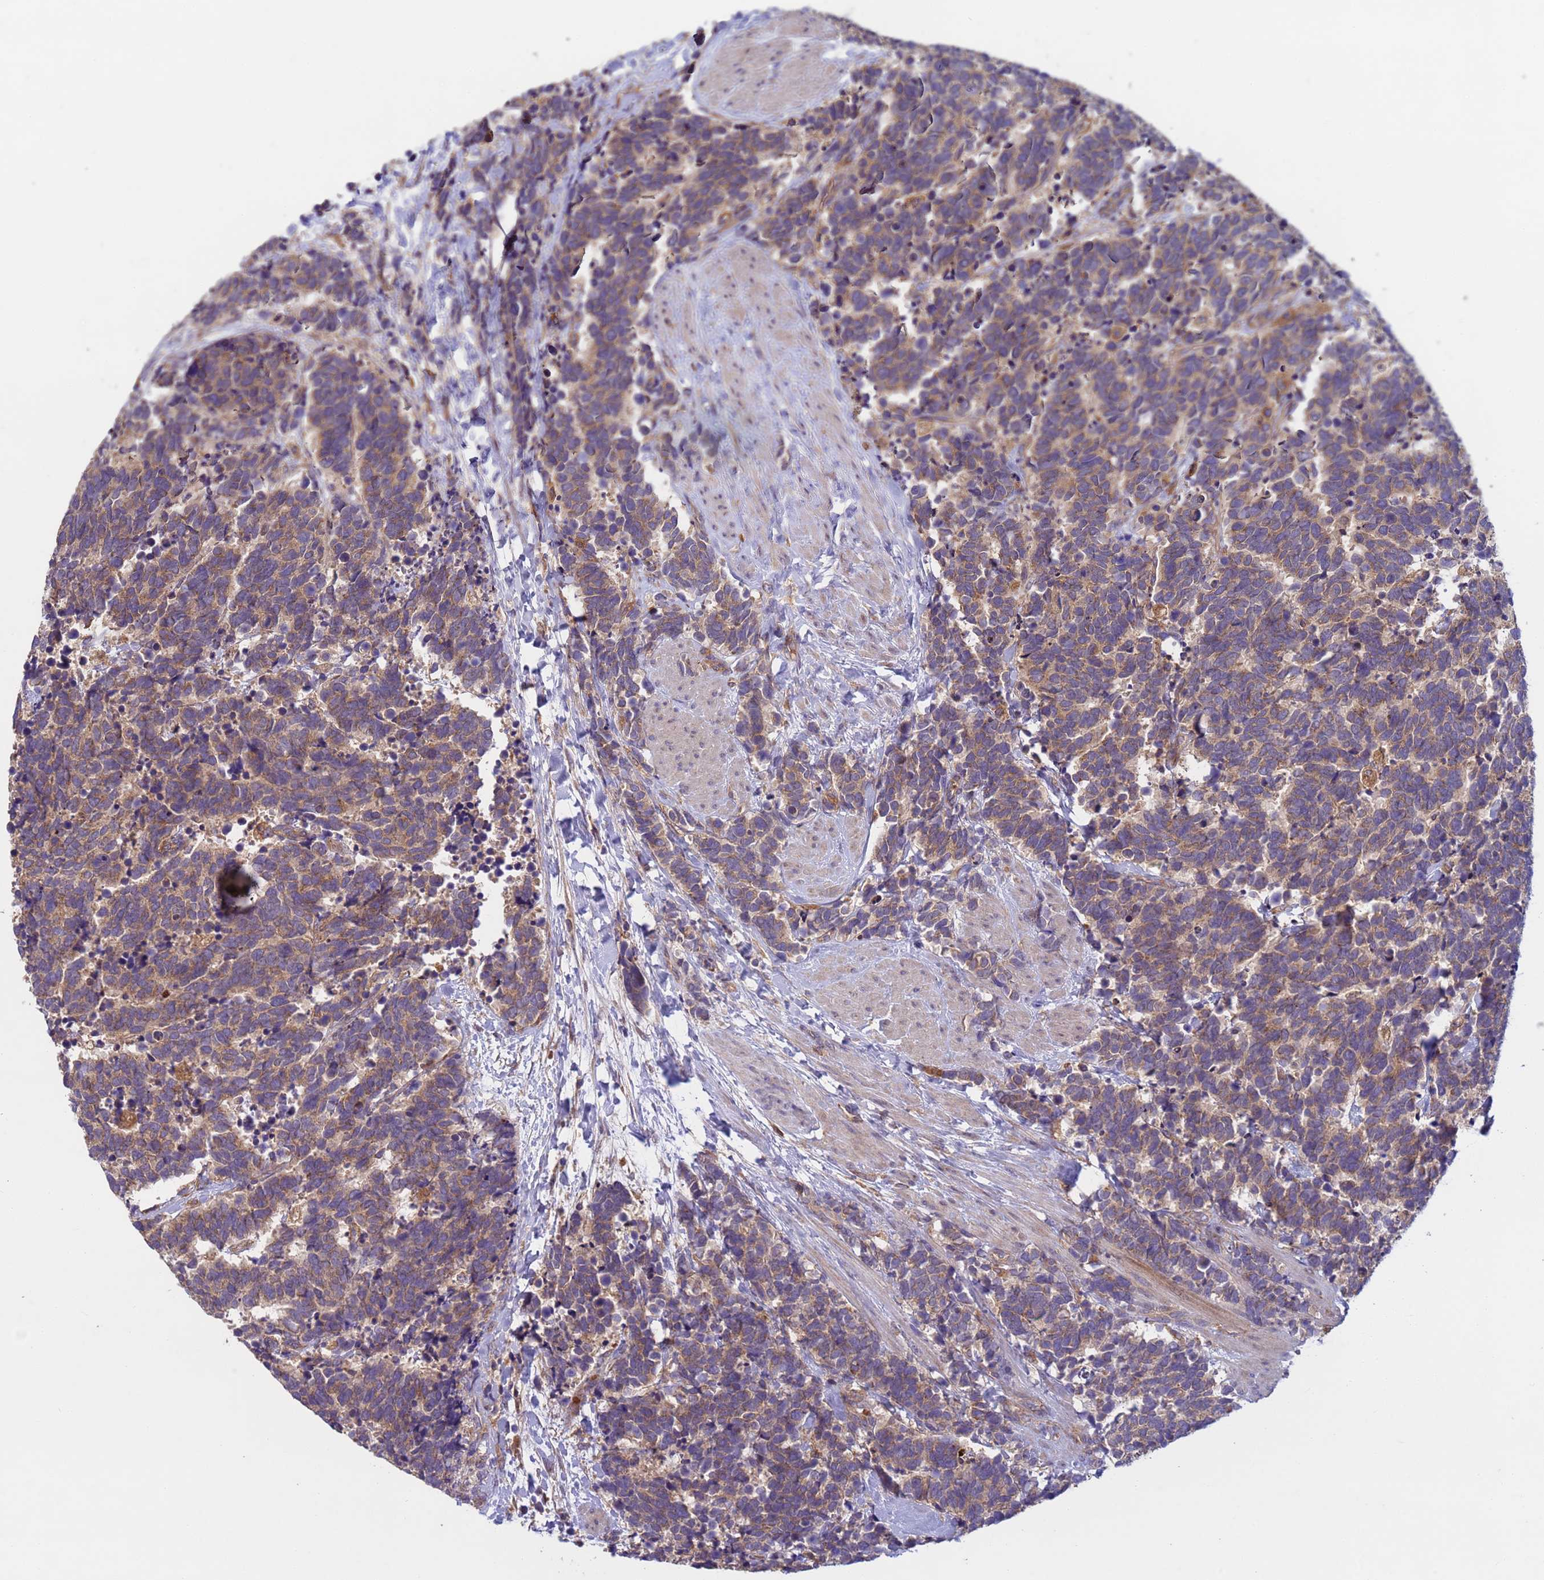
{"staining": {"intensity": "weak", "quantity": ">75%", "location": "cytoplasmic/membranous"}, "tissue": "carcinoid", "cell_type": "Tumor cells", "image_type": "cancer", "snomed": [{"axis": "morphology", "description": "Carcinoma, NOS"}, {"axis": "morphology", "description": "Carcinoid, malignant, NOS"}, {"axis": "topography", "description": "Prostate"}], "caption": "Immunohistochemical staining of carcinoid exhibits low levels of weak cytoplasmic/membranous protein staining in approximately >75% of tumor cells. Using DAB (brown) and hematoxylin (blue) stains, captured at high magnification using brightfield microscopy.", "gene": "RAB10", "patient": {"sex": "male", "age": 57}}